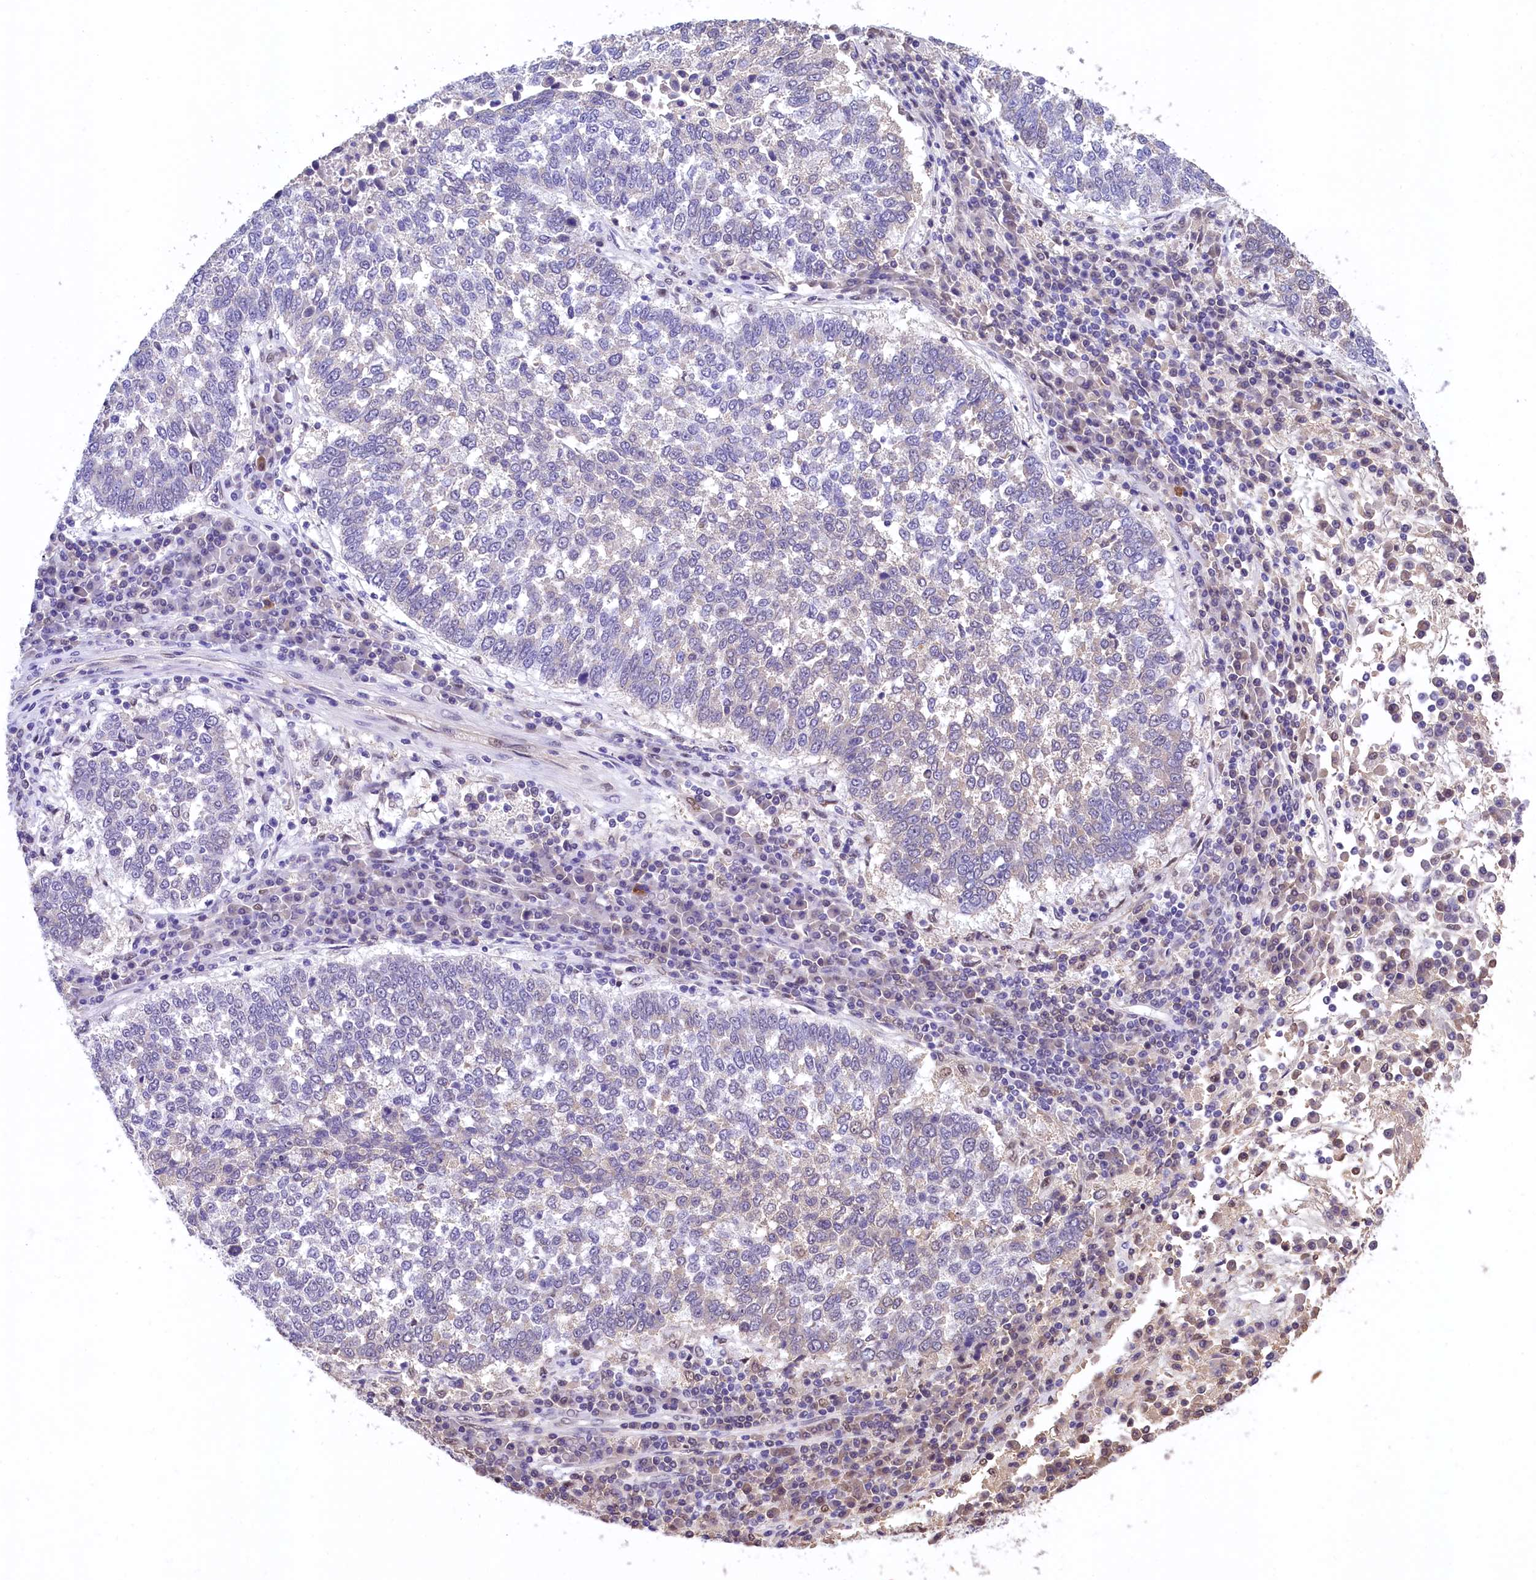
{"staining": {"intensity": "weak", "quantity": "<25%", "location": "cytoplasmic/membranous"}, "tissue": "lung cancer", "cell_type": "Tumor cells", "image_type": "cancer", "snomed": [{"axis": "morphology", "description": "Squamous cell carcinoma, NOS"}, {"axis": "topography", "description": "Lung"}], "caption": "Human lung cancer (squamous cell carcinoma) stained for a protein using immunohistochemistry demonstrates no expression in tumor cells.", "gene": "HECTD4", "patient": {"sex": "male", "age": 73}}